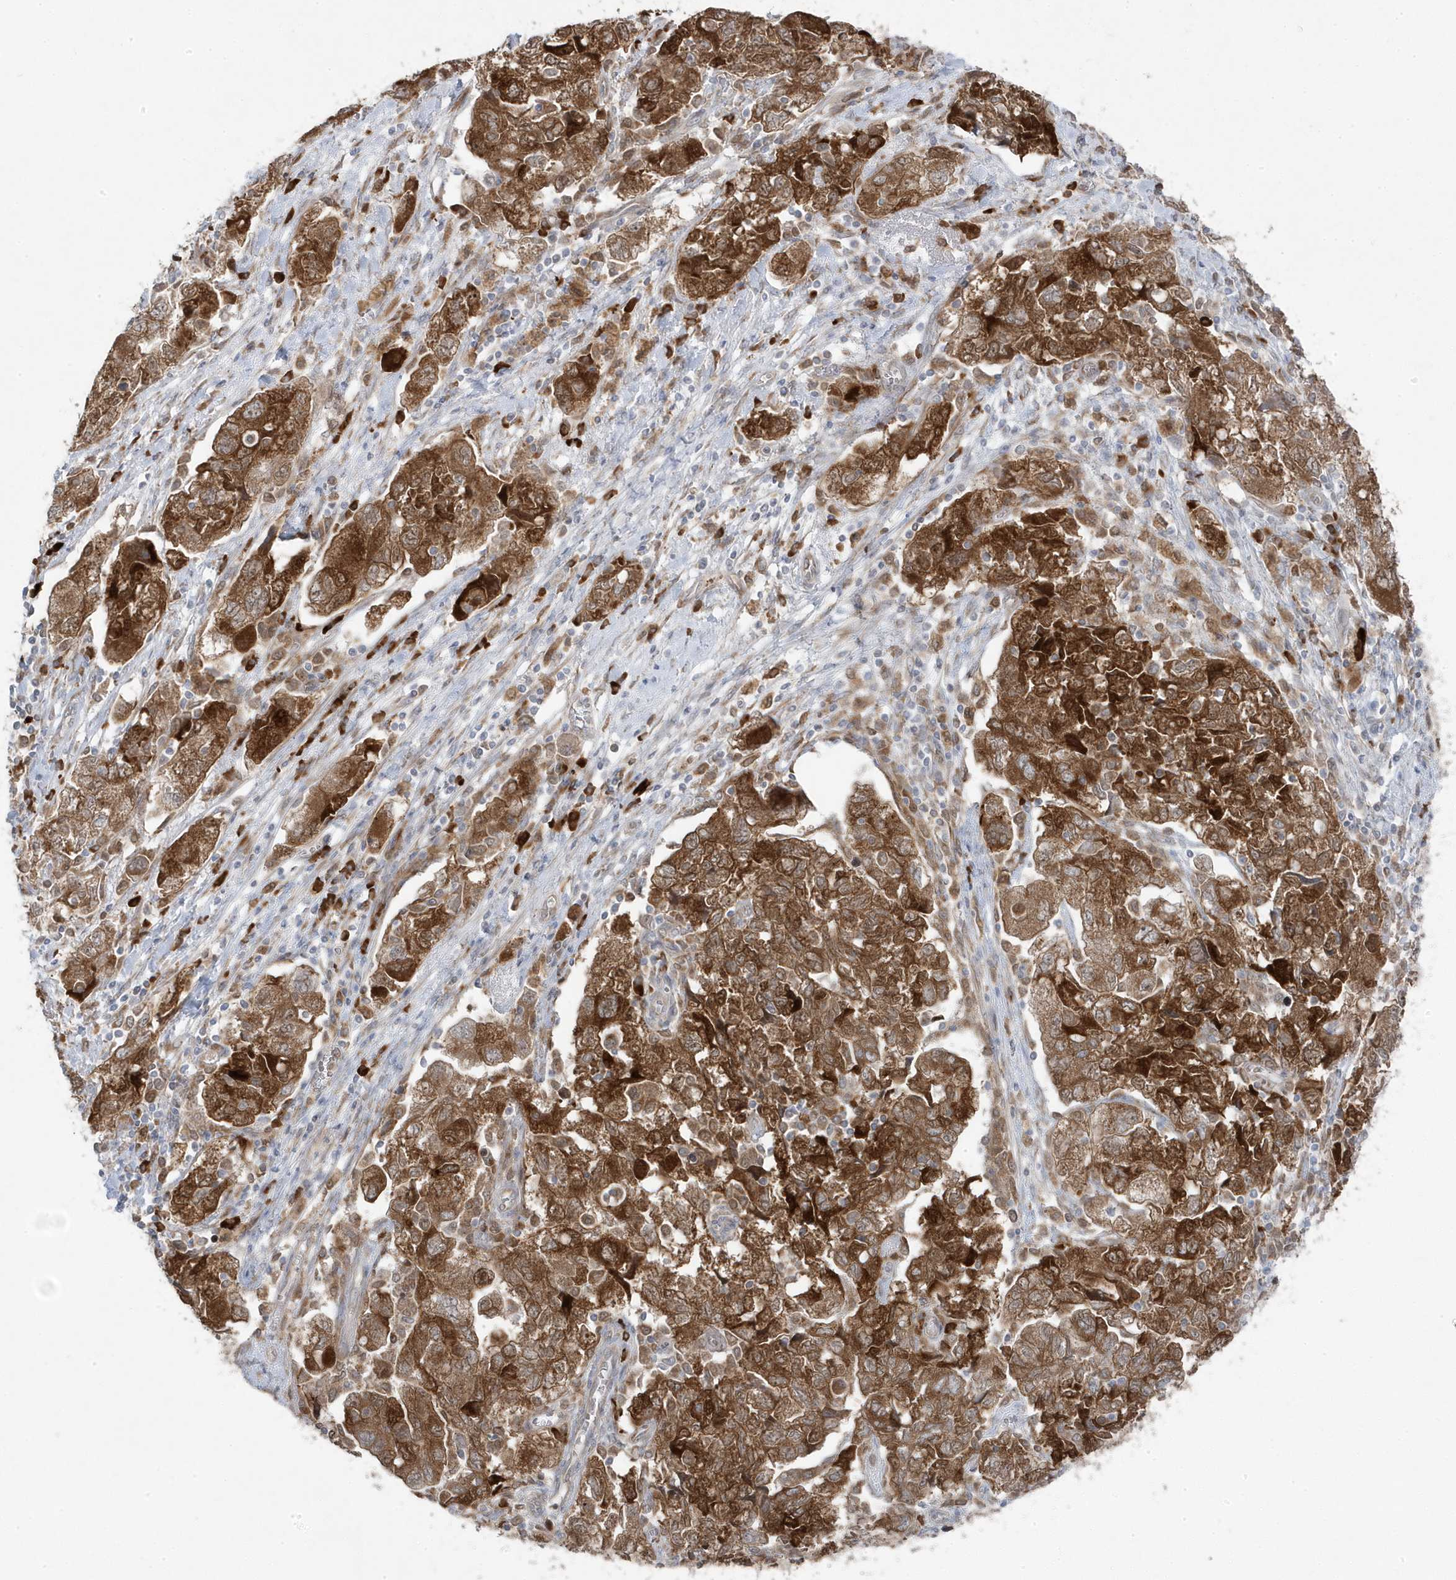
{"staining": {"intensity": "strong", "quantity": ">75%", "location": "cytoplasmic/membranous"}, "tissue": "ovarian cancer", "cell_type": "Tumor cells", "image_type": "cancer", "snomed": [{"axis": "morphology", "description": "Carcinoma, NOS"}, {"axis": "morphology", "description": "Cystadenocarcinoma, serous, NOS"}, {"axis": "topography", "description": "Ovary"}], "caption": "Protein staining of ovarian carcinoma tissue demonstrates strong cytoplasmic/membranous positivity in about >75% of tumor cells.", "gene": "ZNF654", "patient": {"sex": "female", "age": 69}}